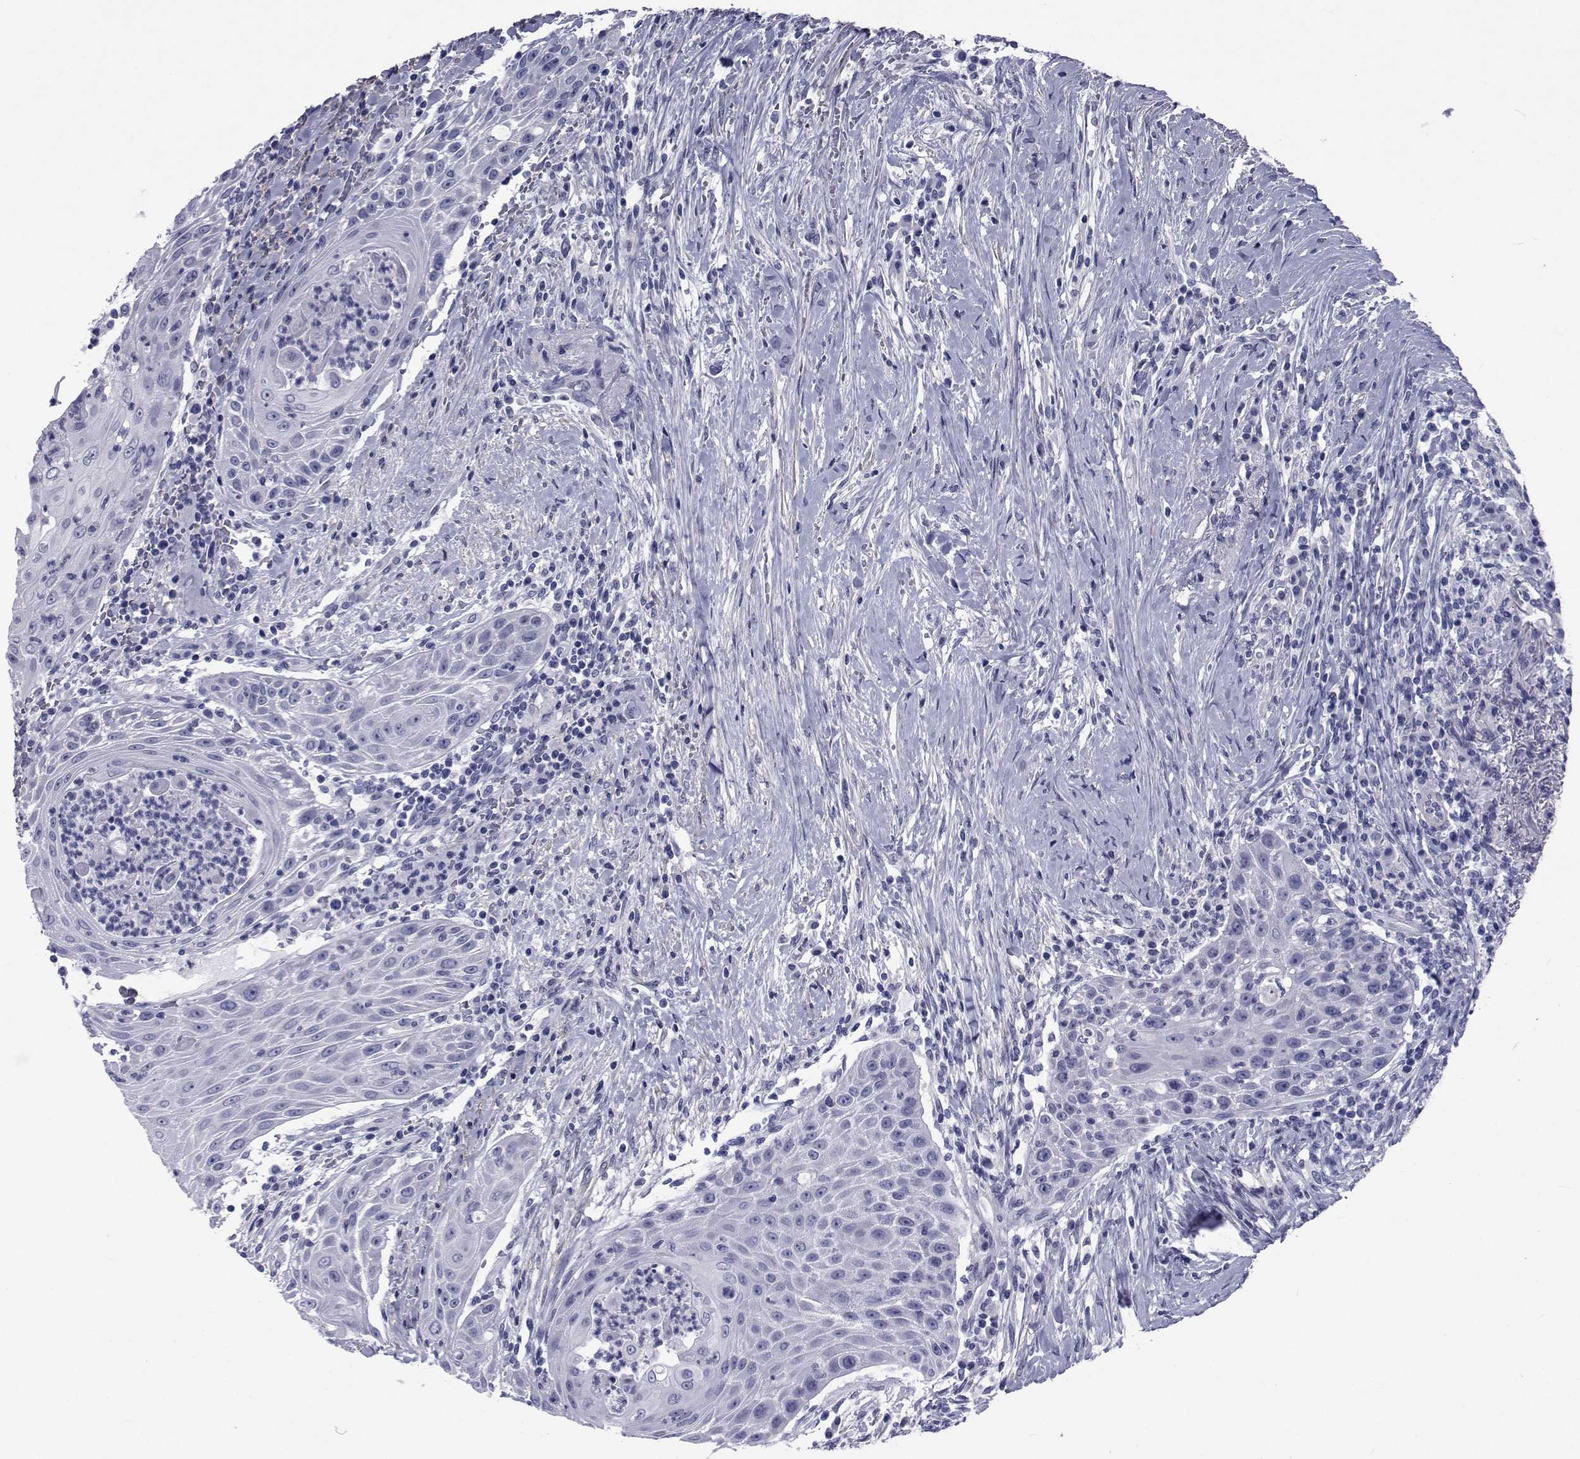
{"staining": {"intensity": "negative", "quantity": "none", "location": "none"}, "tissue": "head and neck cancer", "cell_type": "Tumor cells", "image_type": "cancer", "snomed": [{"axis": "morphology", "description": "Squamous cell carcinoma, NOS"}, {"axis": "topography", "description": "Head-Neck"}], "caption": "Immunohistochemical staining of head and neck cancer (squamous cell carcinoma) shows no significant expression in tumor cells.", "gene": "GKAP1", "patient": {"sex": "male", "age": 69}}